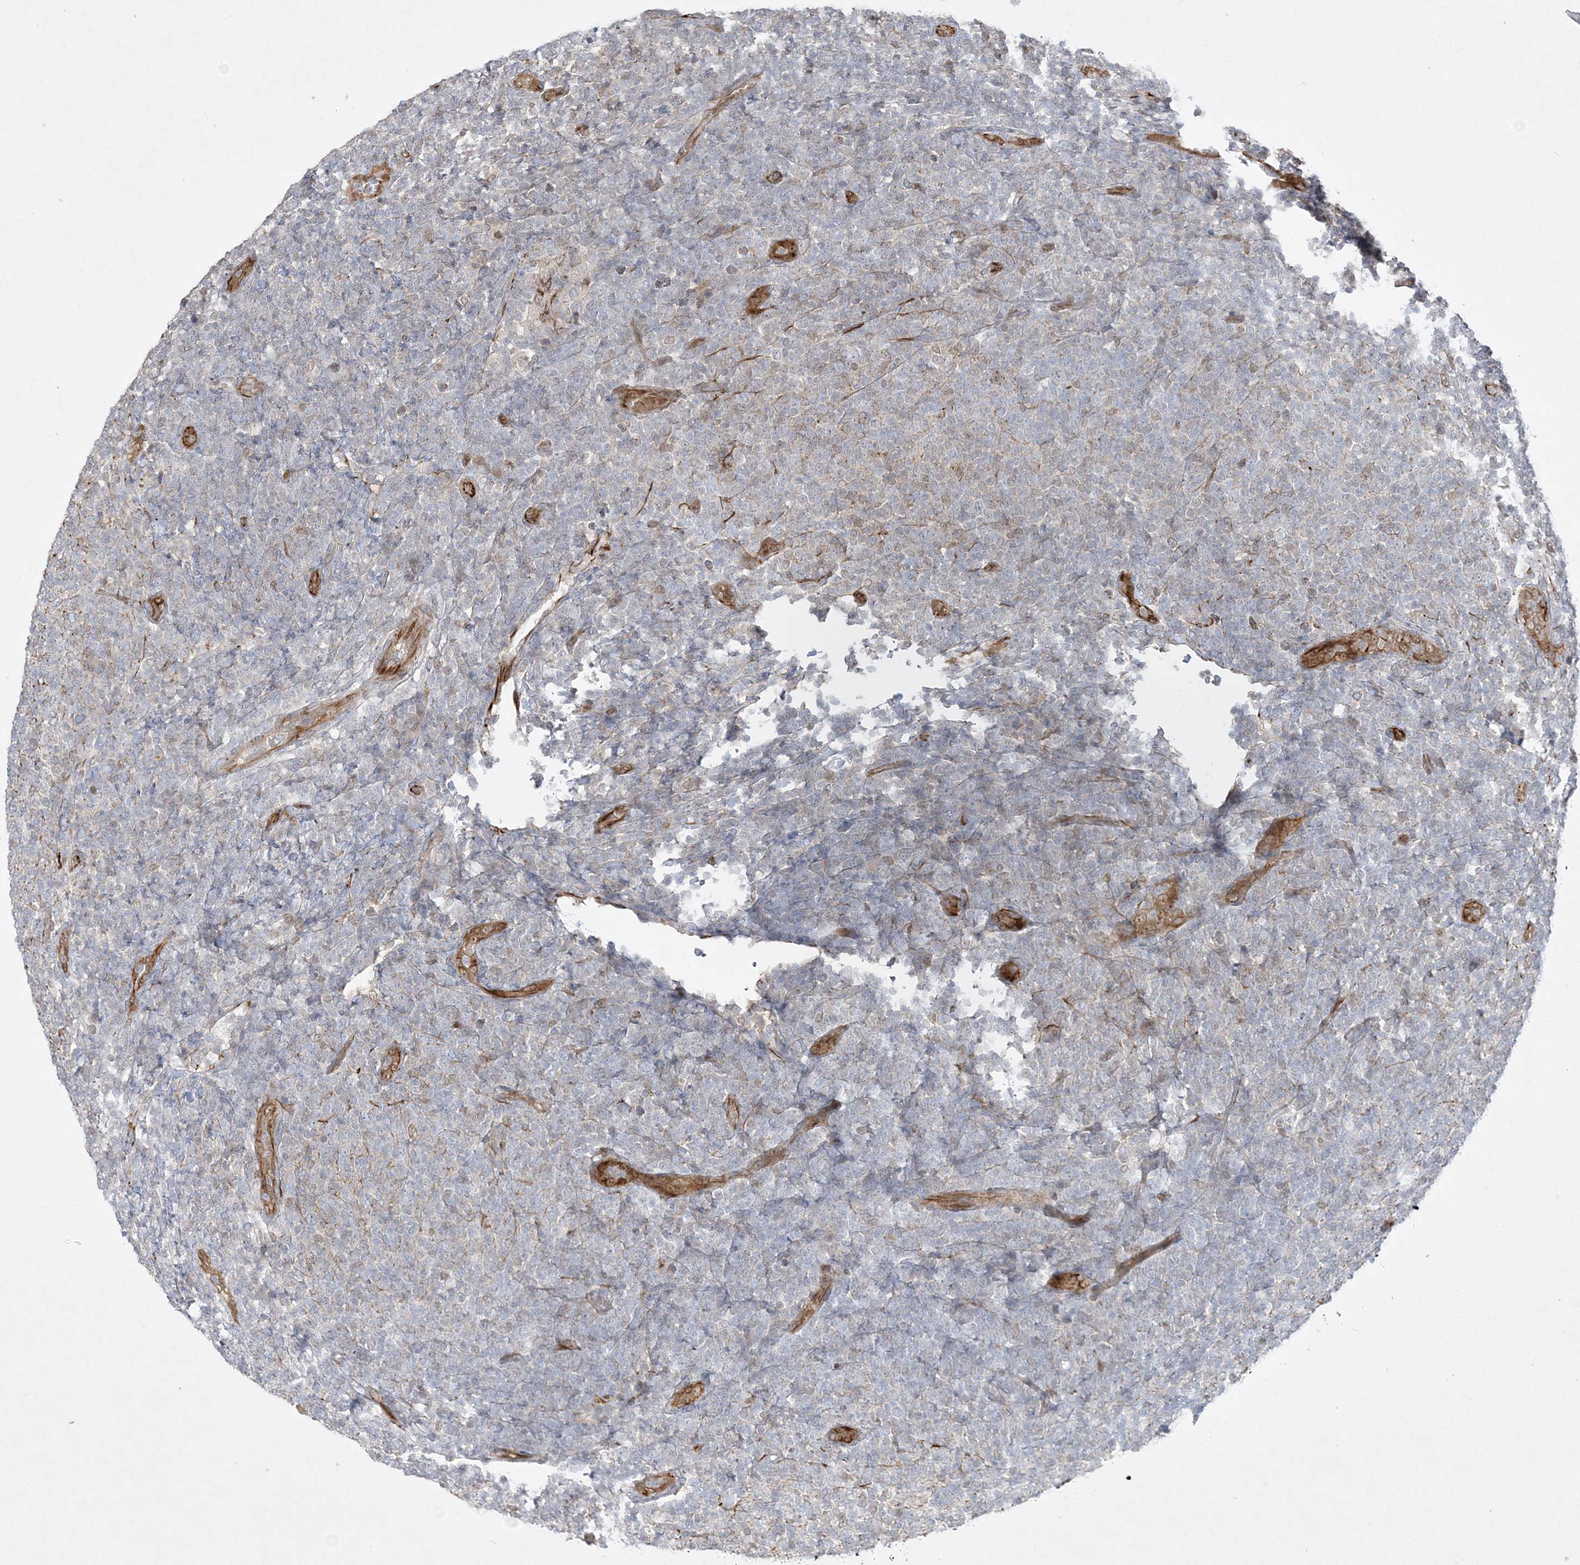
{"staining": {"intensity": "negative", "quantity": "none", "location": "none"}, "tissue": "lymphoma", "cell_type": "Tumor cells", "image_type": "cancer", "snomed": [{"axis": "morphology", "description": "Malignant lymphoma, non-Hodgkin's type, Low grade"}, {"axis": "topography", "description": "Lymph node"}], "caption": "High magnification brightfield microscopy of malignant lymphoma, non-Hodgkin's type (low-grade) stained with DAB (brown) and counterstained with hematoxylin (blue): tumor cells show no significant positivity.", "gene": "INPP1", "patient": {"sex": "male", "age": 66}}